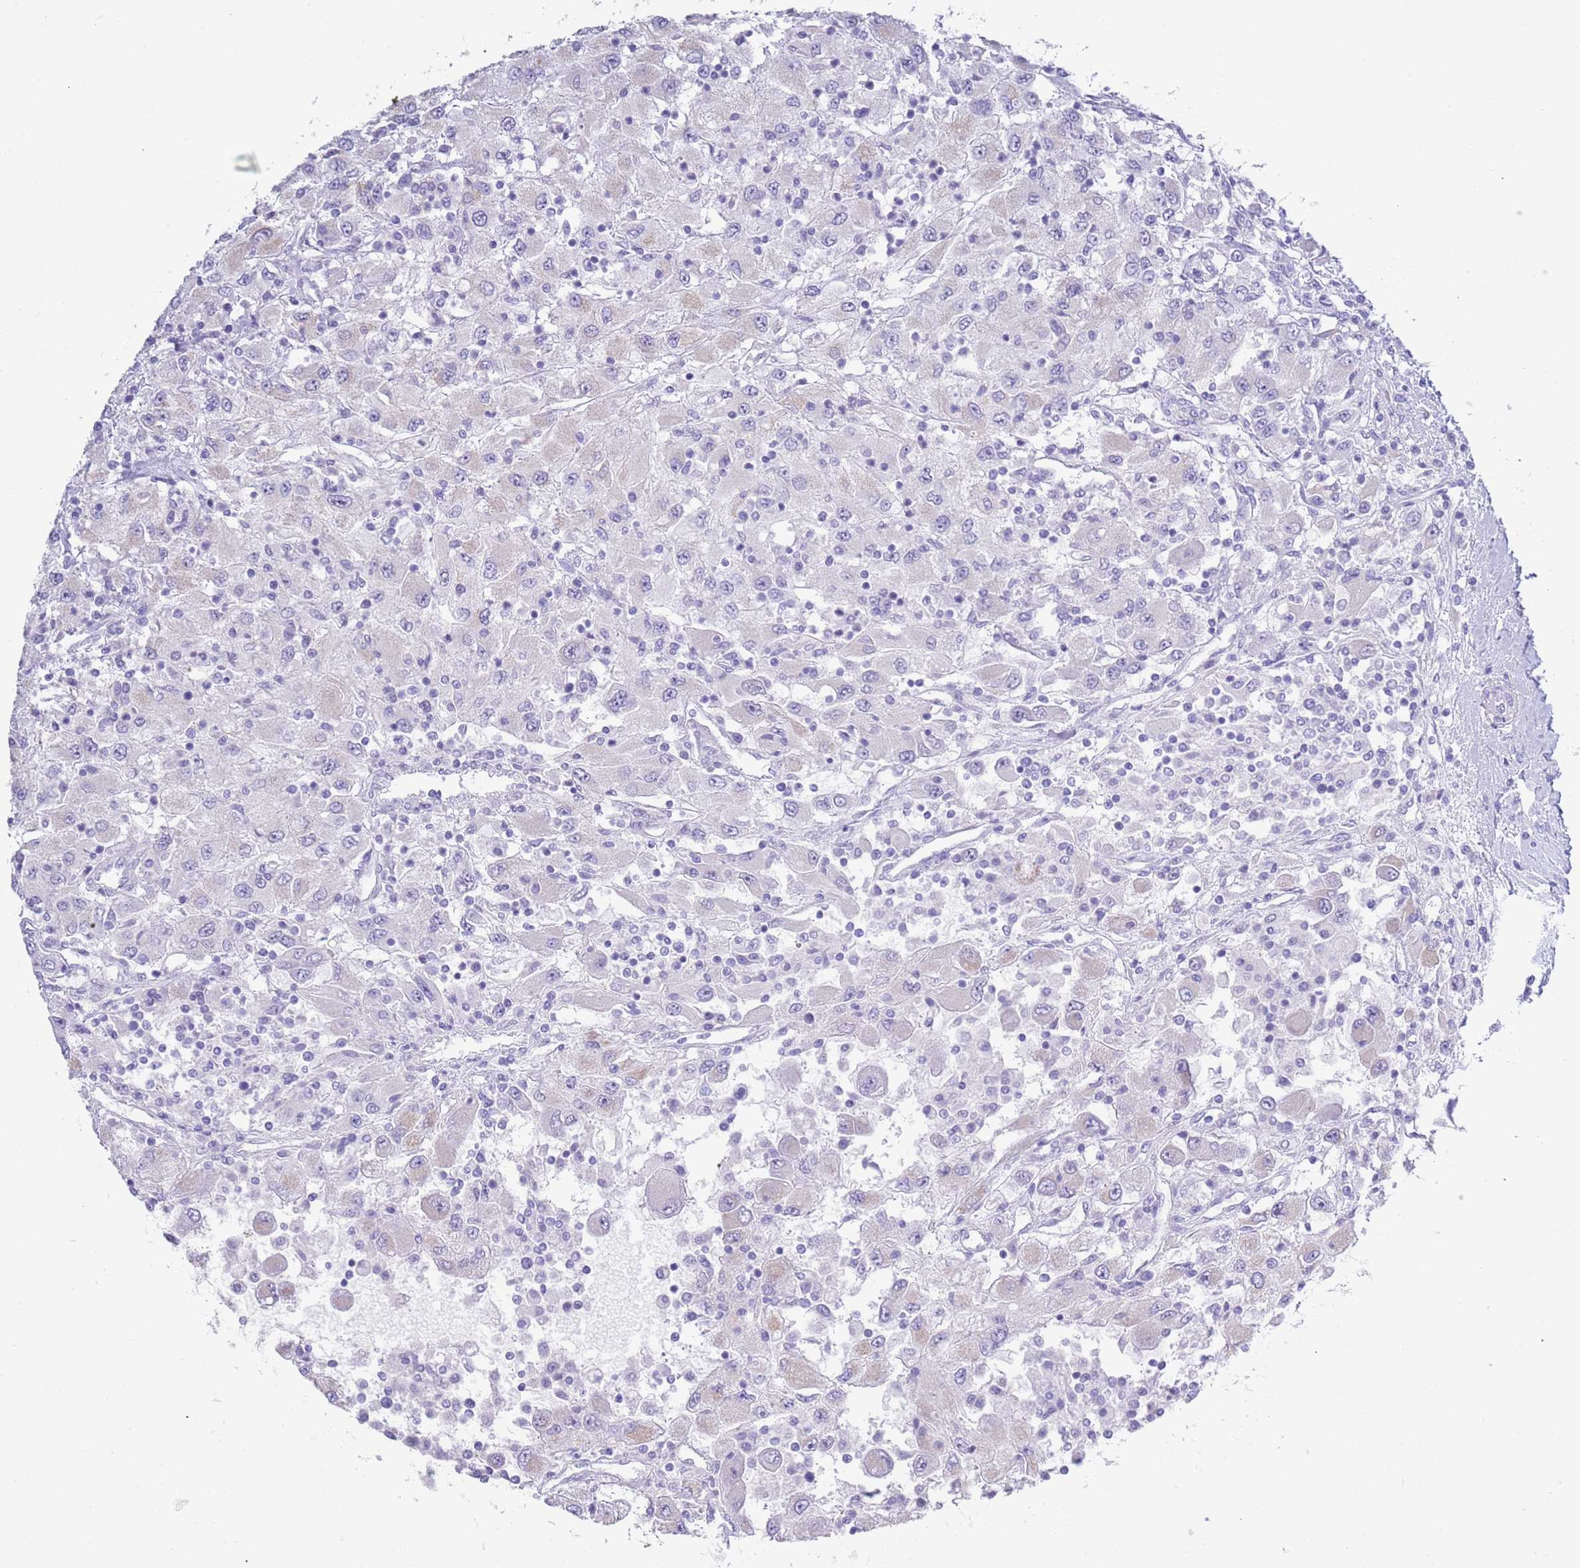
{"staining": {"intensity": "negative", "quantity": "none", "location": "none"}, "tissue": "renal cancer", "cell_type": "Tumor cells", "image_type": "cancer", "snomed": [{"axis": "morphology", "description": "Adenocarcinoma, NOS"}, {"axis": "topography", "description": "Kidney"}], "caption": "A high-resolution image shows immunohistochemistry (IHC) staining of adenocarcinoma (renal), which displays no significant positivity in tumor cells. (Brightfield microscopy of DAB (3,3'-diaminobenzidine) immunohistochemistry at high magnification).", "gene": "ACR", "patient": {"sex": "female", "age": 67}}